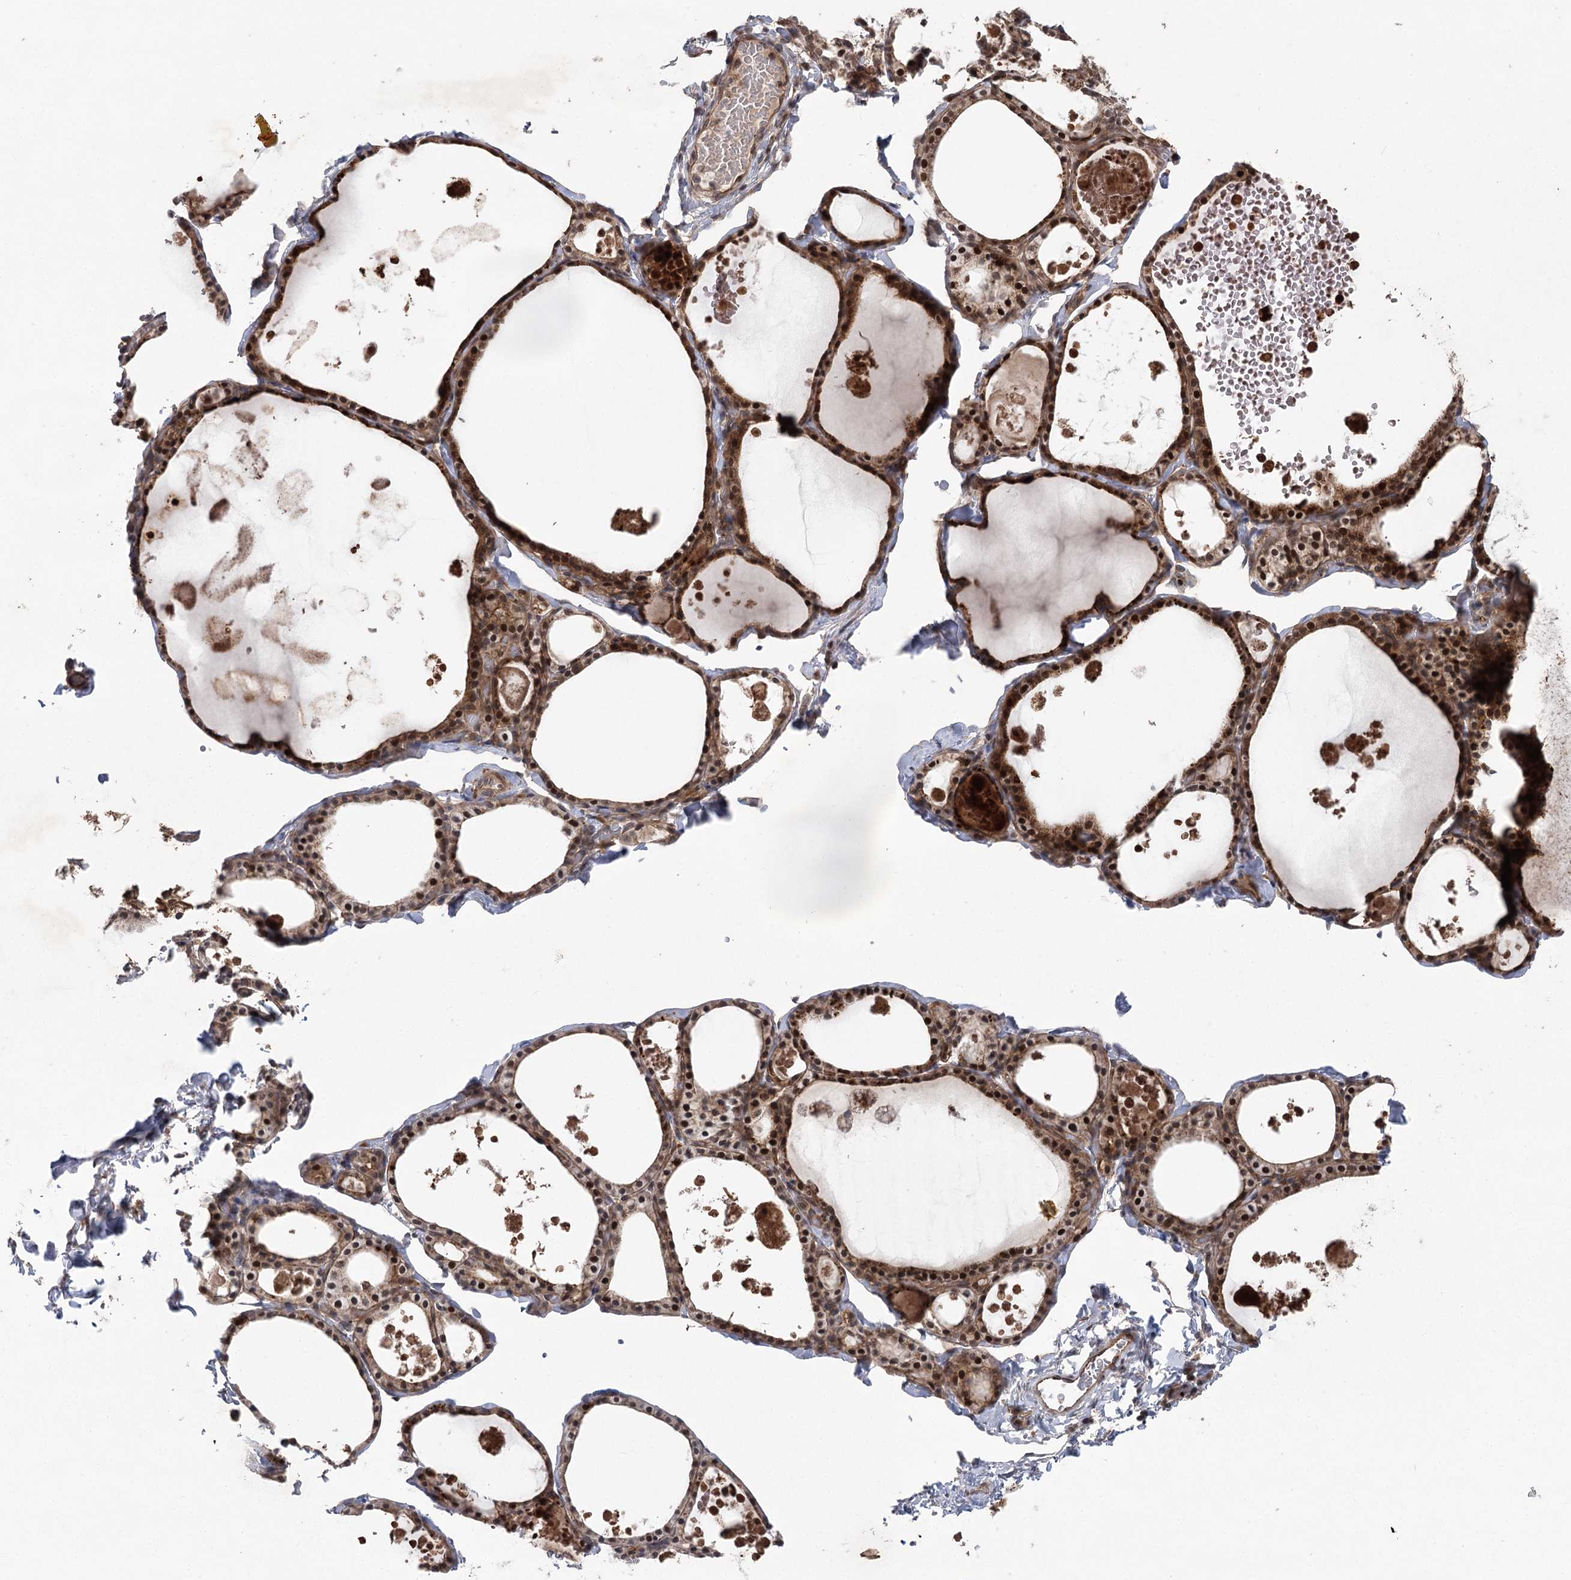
{"staining": {"intensity": "strong", "quantity": ">75%", "location": "cytoplasmic/membranous"}, "tissue": "thyroid gland", "cell_type": "Glandular cells", "image_type": "normal", "snomed": [{"axis": "morphology", "description": "Normal tissue, NOS"}, {"axis": "topography", "description": "Thyroid gland"}], "caption": "About >75% of glandular cells in benign thyroid gland display strong cytoplasmic/membranous protein positivity as visualized by brown immunohistochemical staining.", "gene": "METTL24", "patient": {"sex": "male", "age": 56}}